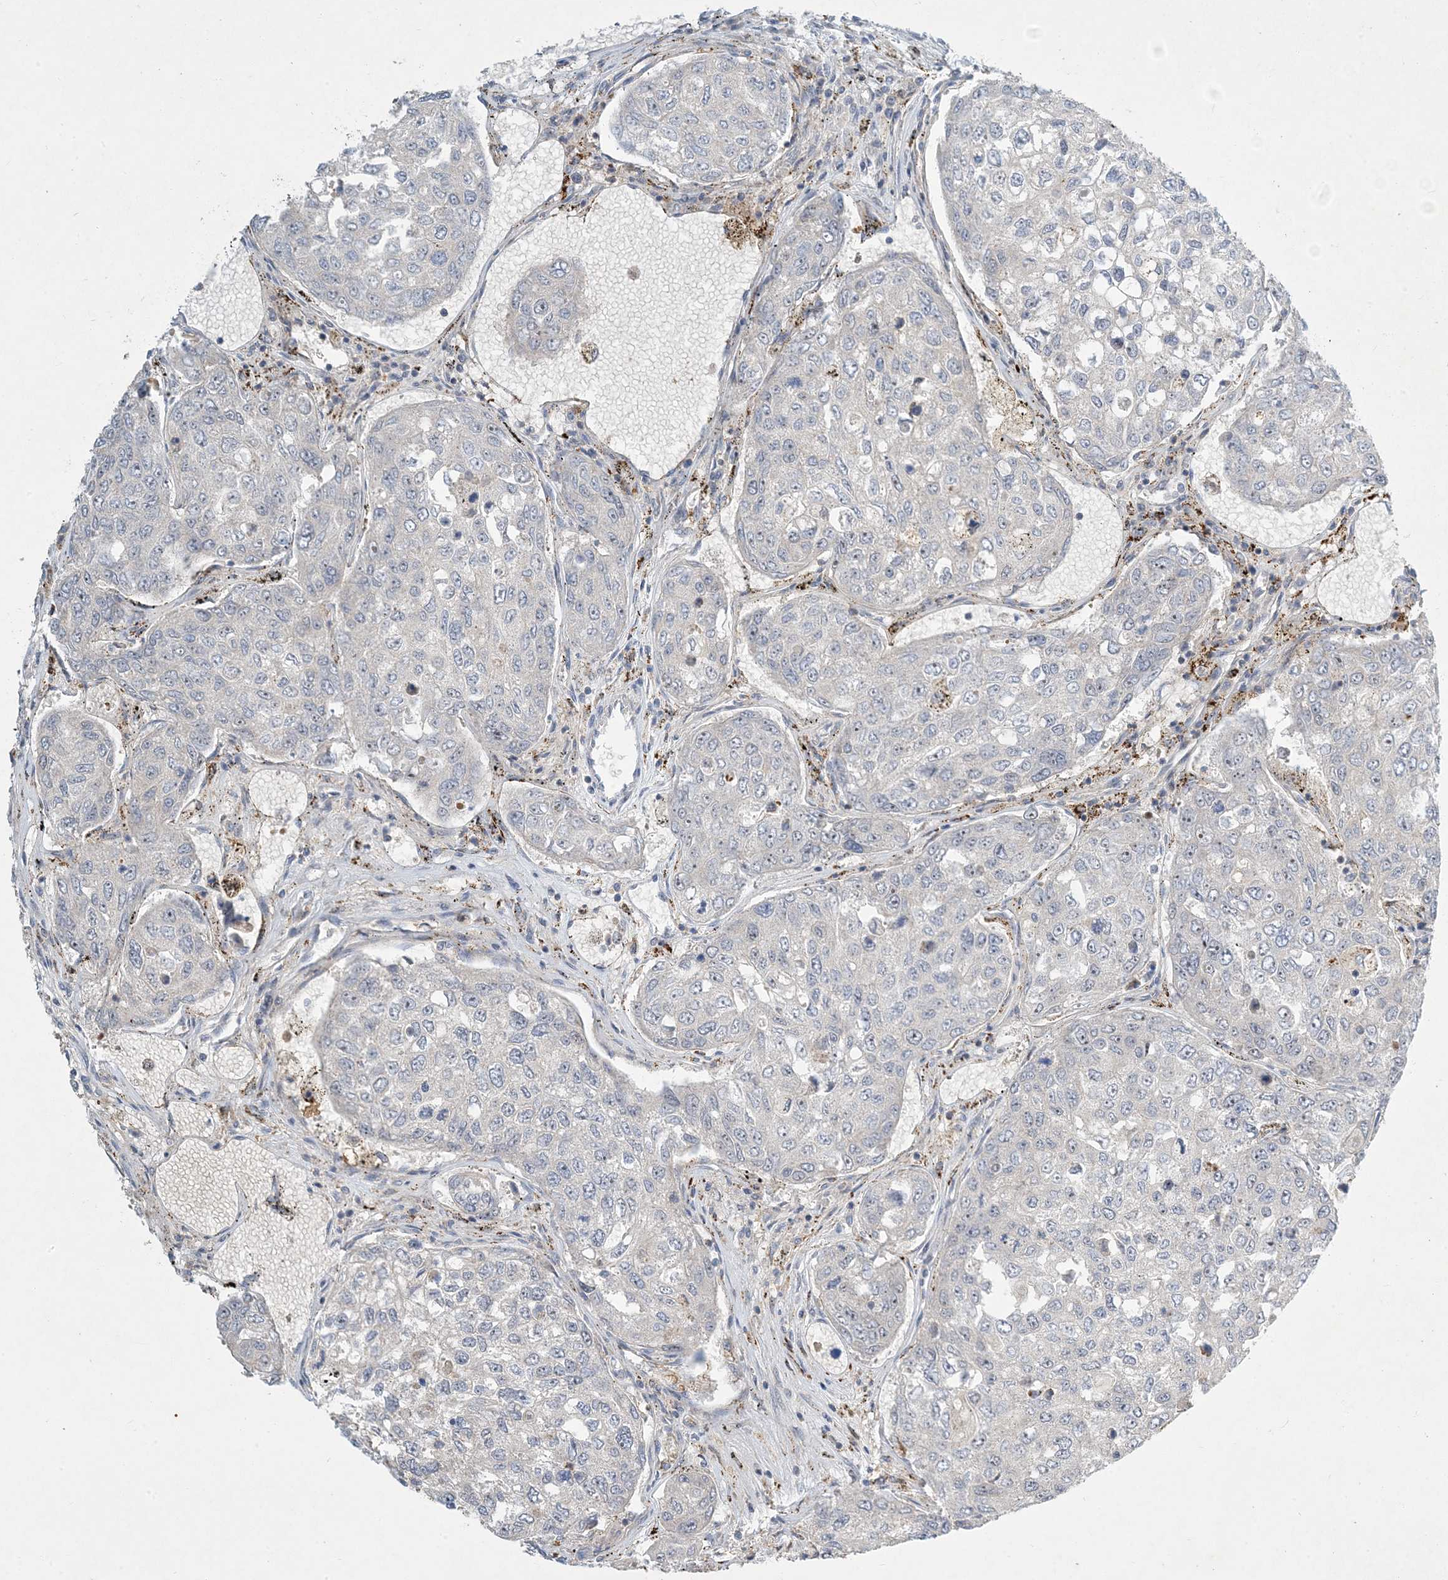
{"staining": {"intensity": "negative", "quantity": "none", "location": "none"}, "tissue": "urothelial cancer", "cell_type": "Tumor cells", "image_type": "cancer", "snomed": [{"axis": "morphology", "description": "Urothelial carcinoma, High grade"}, {"axis": "topography", "description": "Lymph node"}, {"axis": "topography", "description": "Urinary bladder"}], "caption": "Tumor cells are negative for protein expression in human urothelial cancer.", "gene": "LTN1", "patient": {"sex": "male", "age": 51}}